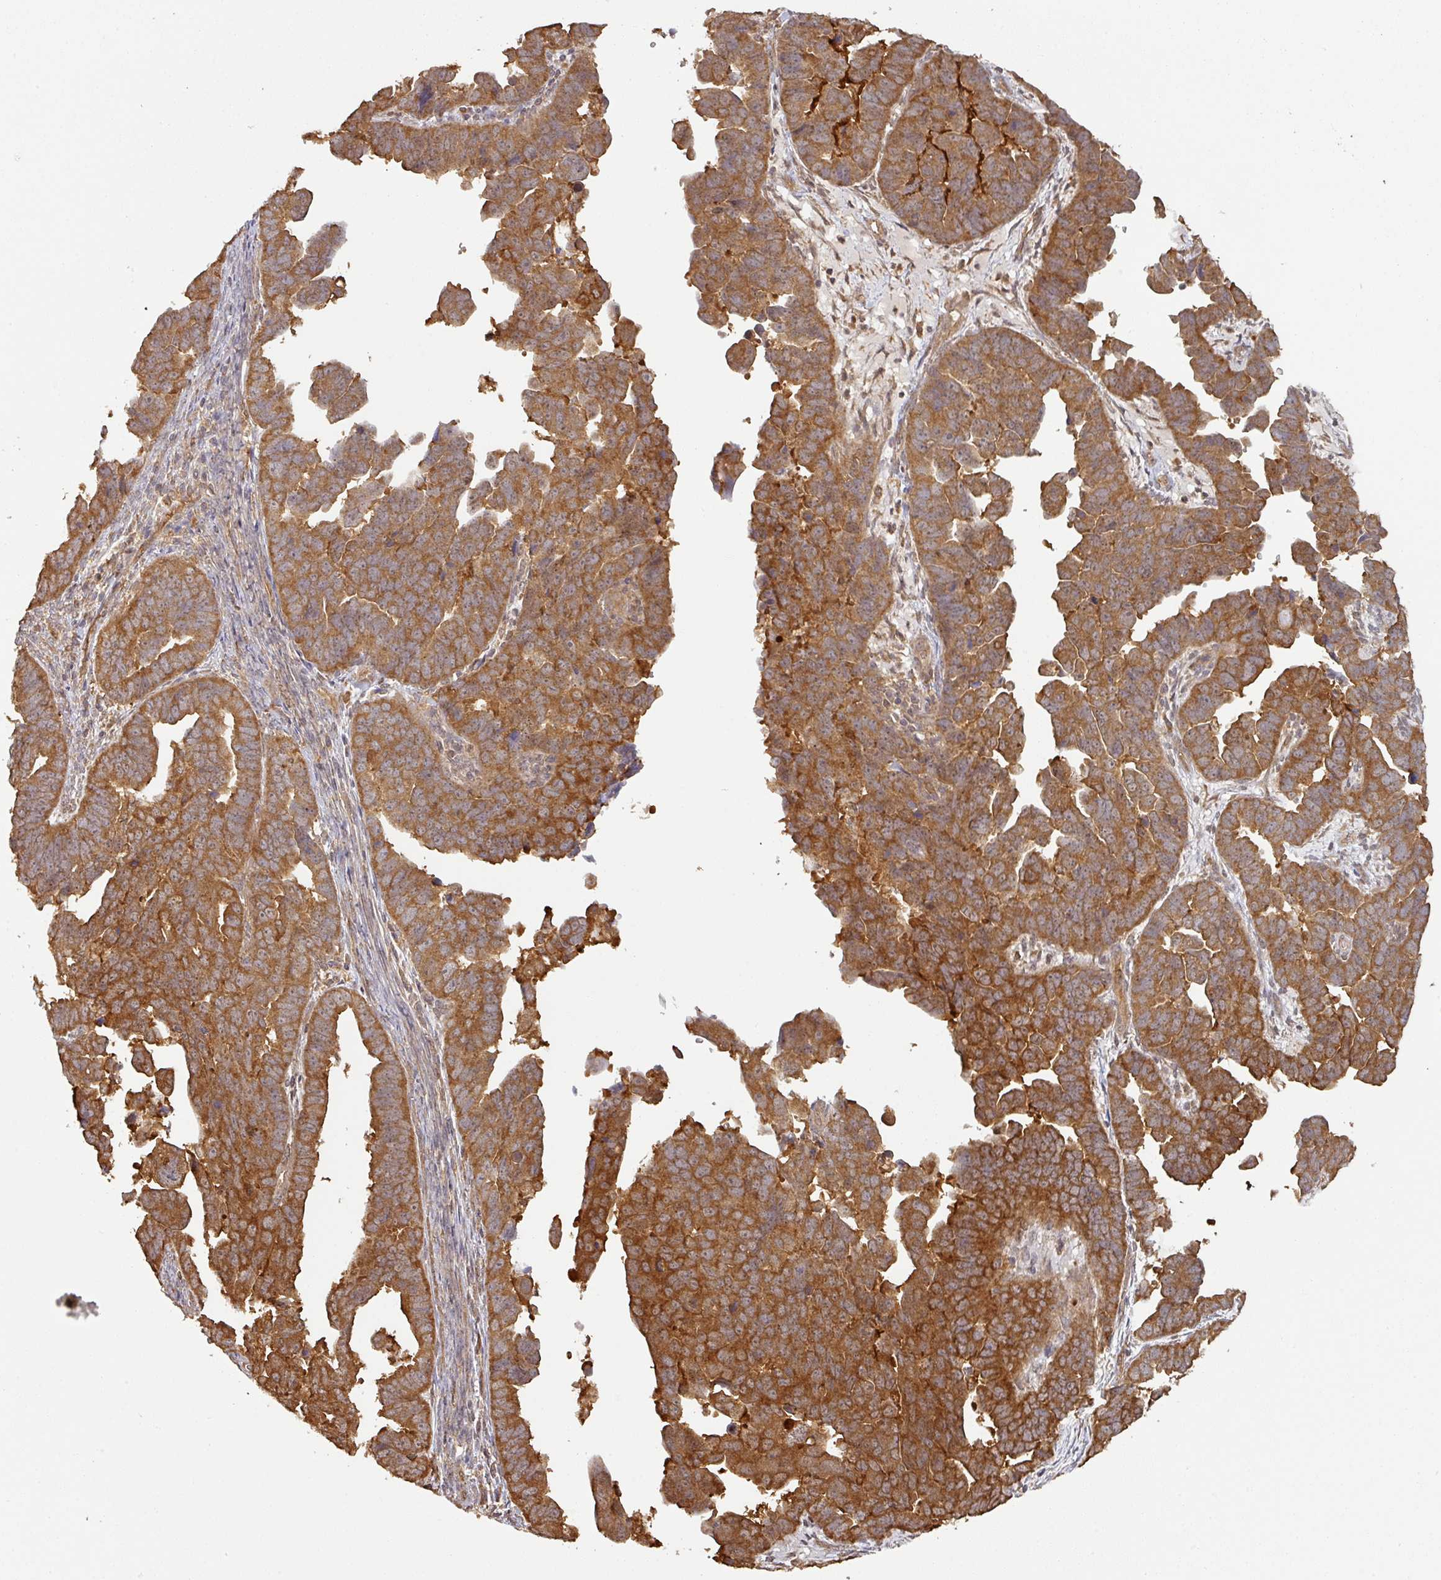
{"staining": {"intensity": "strong", "quantity": ">75%", "location": "cytoplasmic/membranous"}, "tissue": "endometrial cancer", "cell_type": "Tumor cells", "image_type": "cancer", "snomed": [{"axis": "morphology", "description": "Adenocarcinoma, NOS"}, {"axis": "topography", "description": "Endometrium"}], "caption": "Protein staining by immunohistochemistry (IHC) demonstrates strong cytoplasmic/membranous staining in approximately >75% of tumor cells in adenocarcinoma (endometrial). (DAB (3,3'-diaminobenzidine) = brown stain, brightfield microscopy at high magnification).", "gene": "ZNF322", "patient": {"sex": "female", "age": 75}}